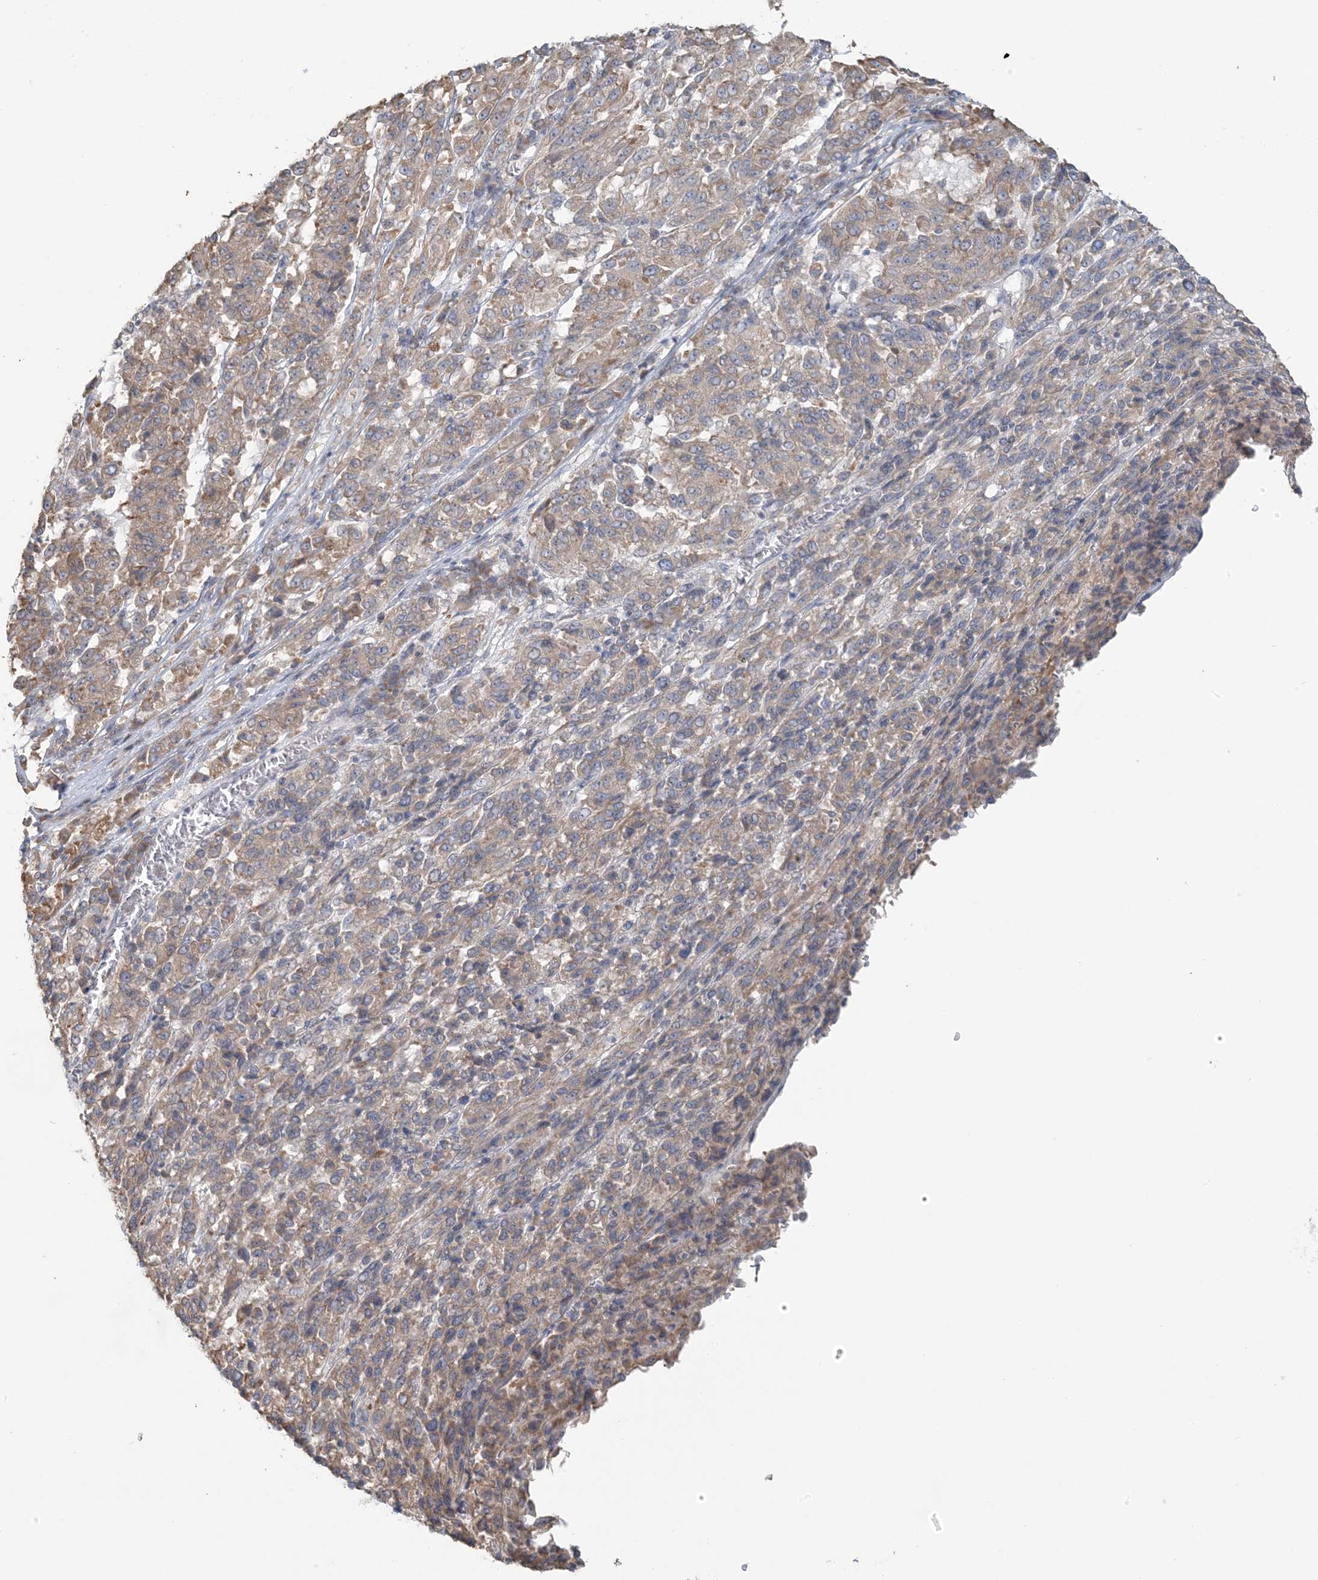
{"staining": {"intensity": "weak", "quantity": ">75%", "location": "cytoplasmic/membranous"}, "tissue": "melanoma", "cell_type": "Tumor cells", "image_type": "cancer", "snomed": [{"axis": "morphology", "description": "Malignant melanoma, Metastatic site"}, {"axis": "topography", "description": "Lung"}], "caption": "Tumor cells exhibit weak cytoplasmic/membranous staining in about >75% of cells in melanoma. Ihc stains the protein in brown and the nuclei are stained blue.", "gene": "EEFSEC", "patient": {"sex": "male", "age": 64}}